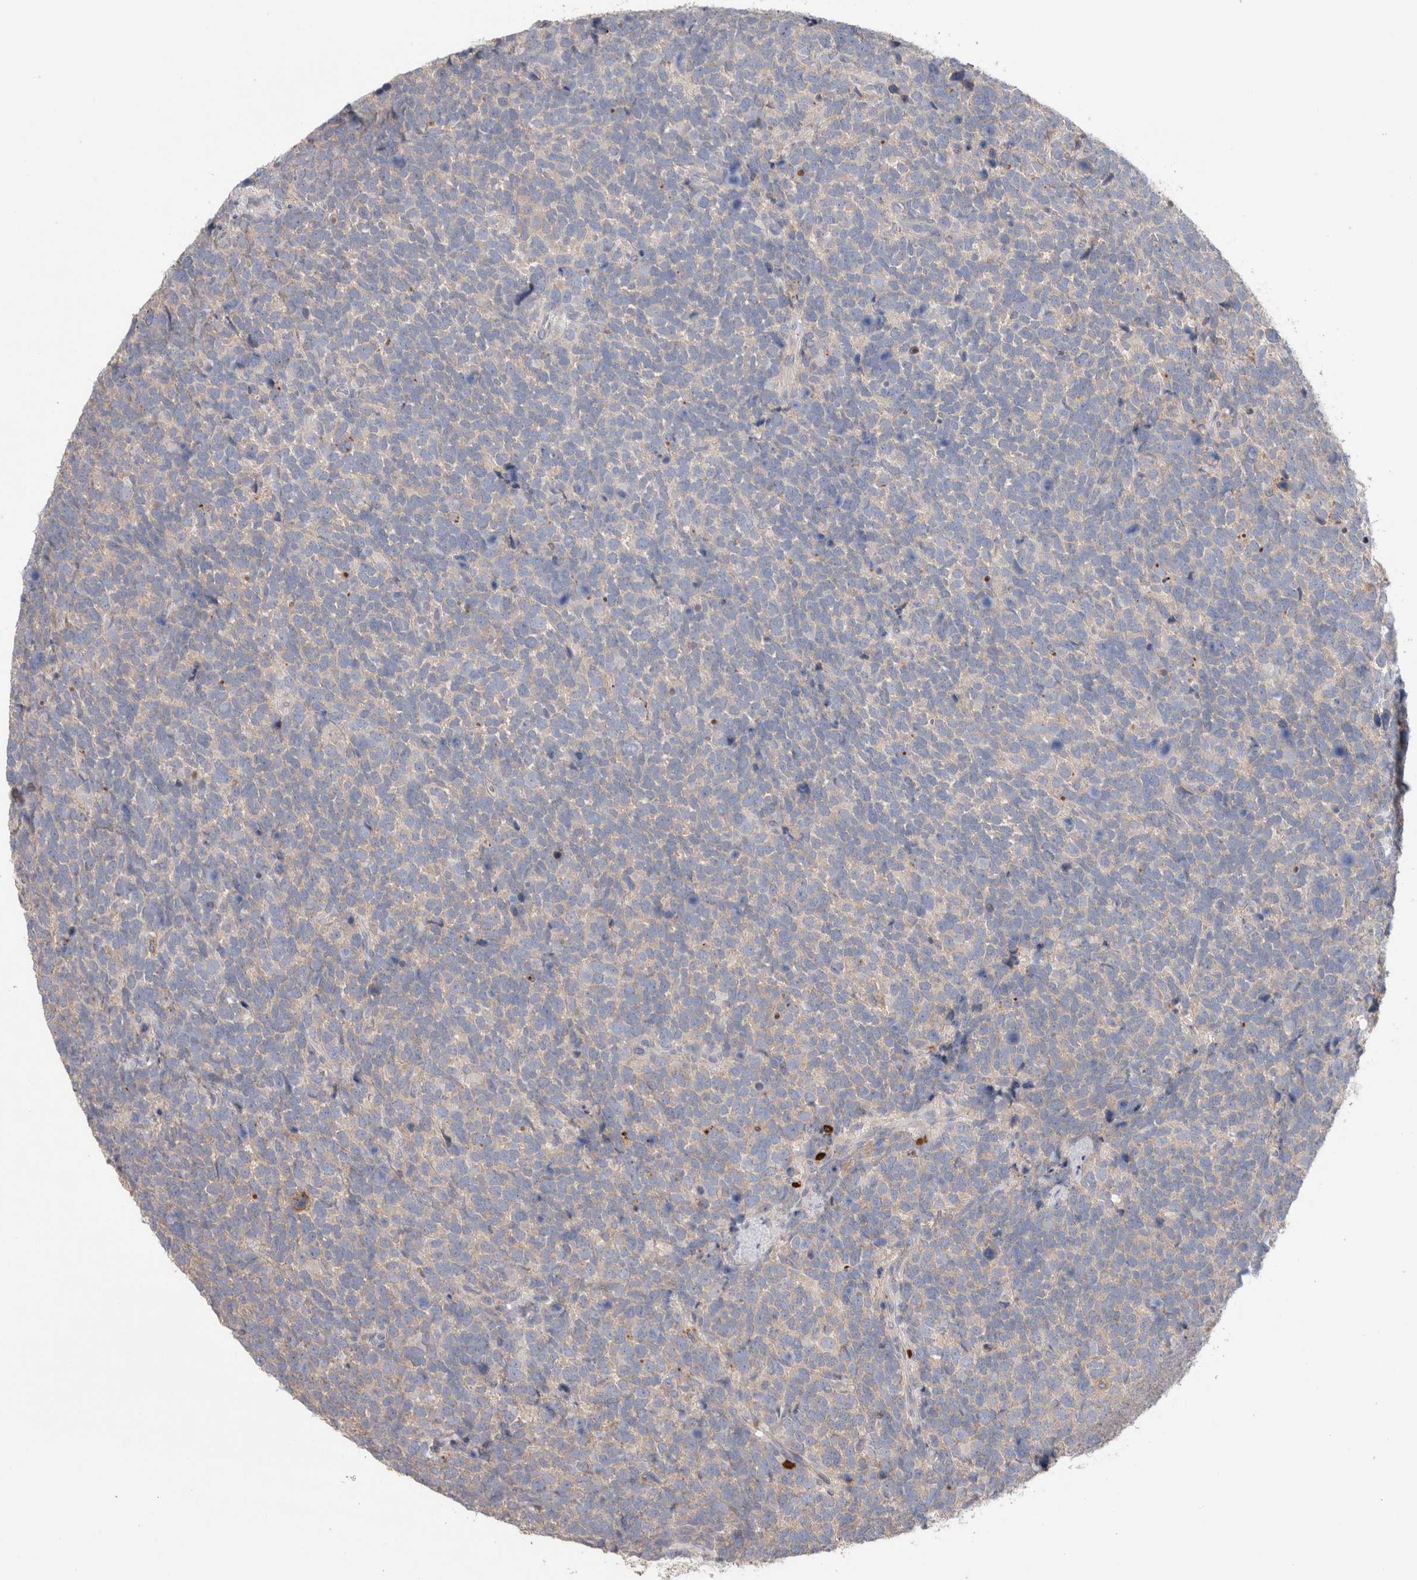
{"staining": {"intensity": "negative", "quantity": "none", "location": "none"}, "tissue": "urothelial cancer", "cell_type": "Tumor cells", "image_type": "cancer", "snomed": [{"axis": "morphology", "description": "Urothelial carcinoma, High grade"}, {"axis": "topography", "description": "Urinary bladder"}], "caption": "A high-resolution photomicrograph shows immunohistochemistry (IHC) staining of urothelial cancer, which exhibits no significant positivity in tumor cells.", "gene": "PPP3CC", "patient": {"sex": "female", "age": 82}}